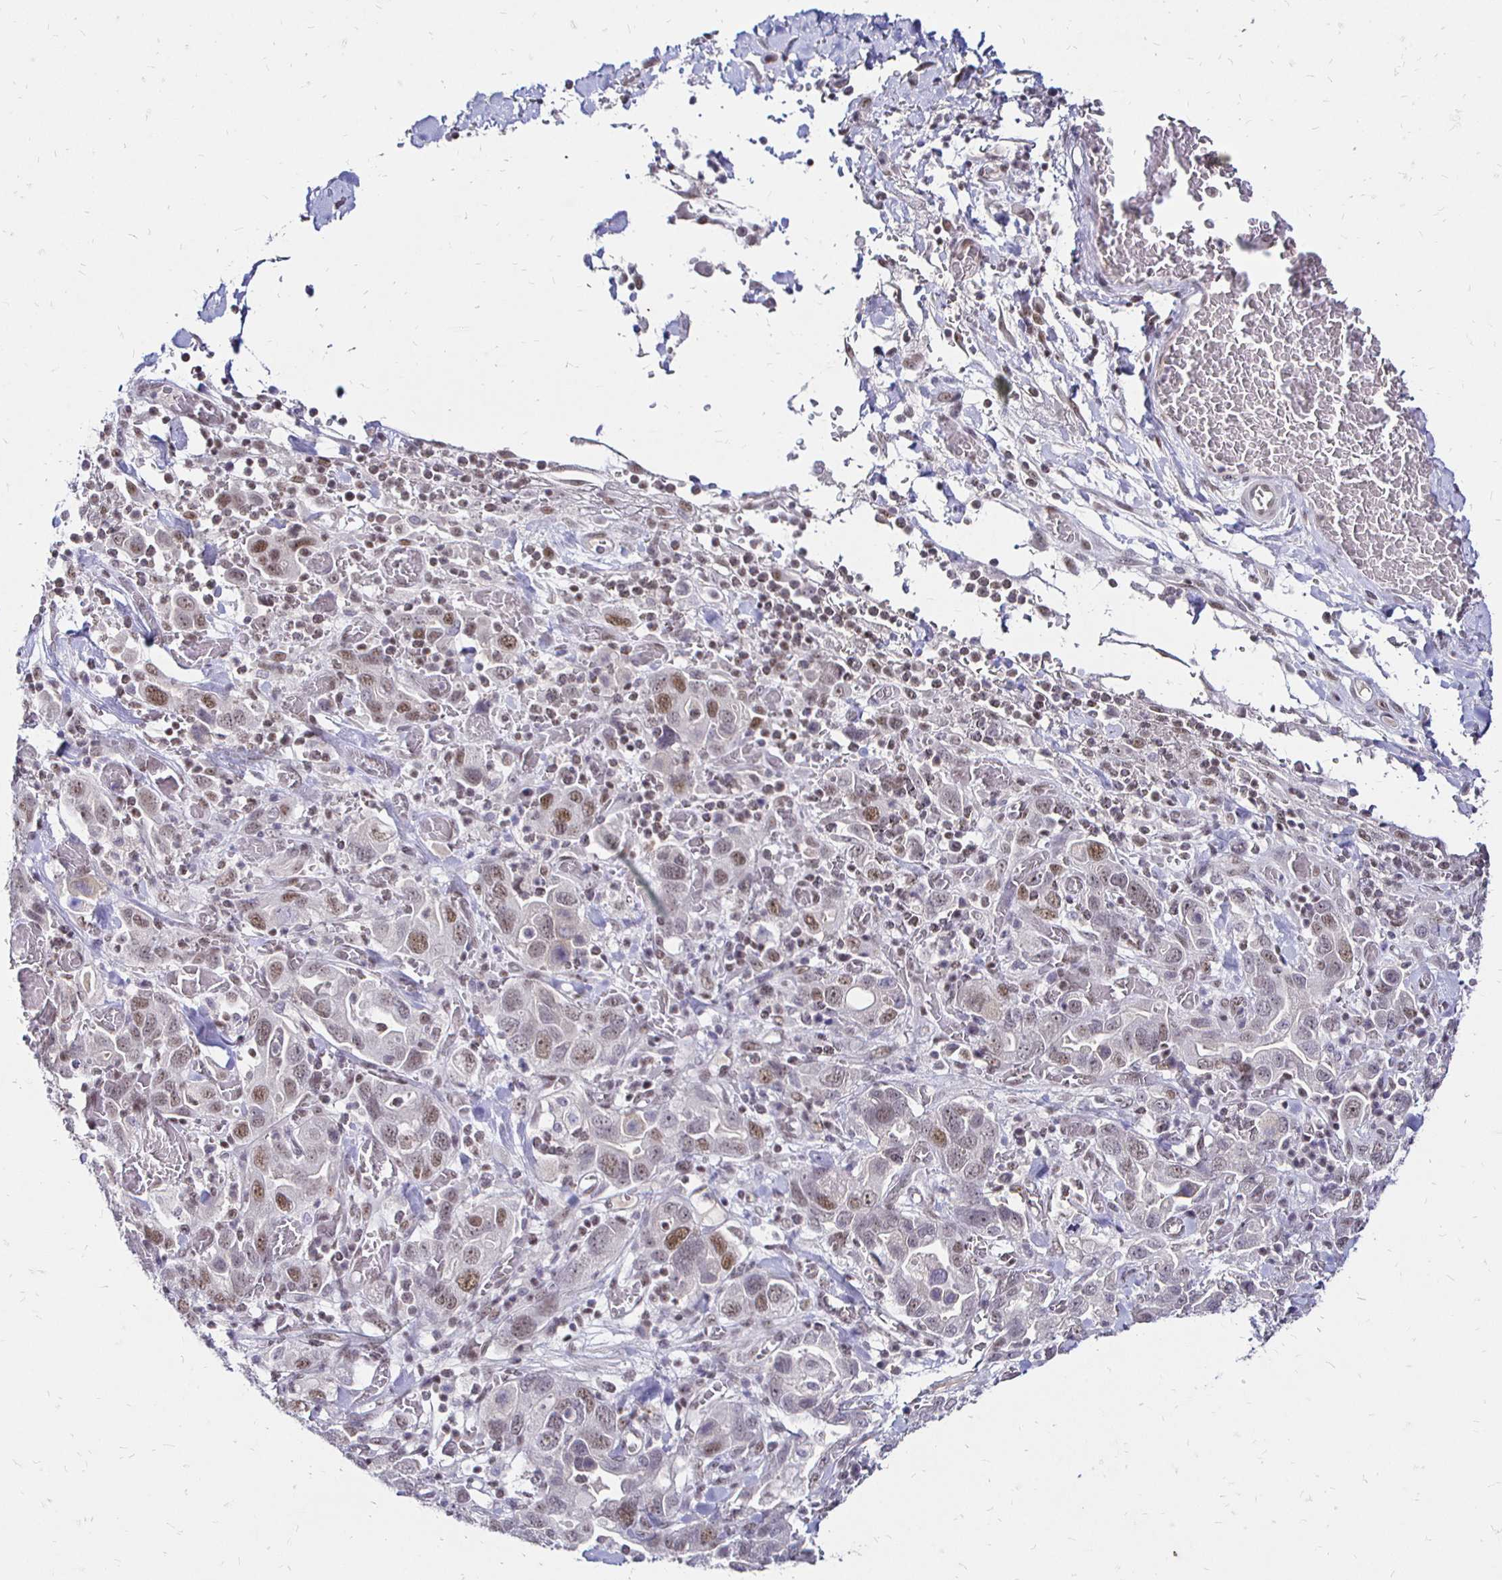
{"staining": {"intensity": "weak", "quantity": "25%-75%", "location": "nuclear"}, "tissue": "stomach cancer", "cell_type": "Tumor cells", "image_type": "cancer", "snomed": [{"axis": "morphology", "description": "Adenocarcinoma, NOS"}, {"axis": "topography", "description": "Stomach, upper"}, {"axis": "topography", "description": "Stomach"}], "caption": "The immunohistochemical stain shows weak nuclear expression in tumor cells of stomach adenocarcinoma tissue.", "gene": "SIN3A", "patient": {"sex": "male", "age": 62}}